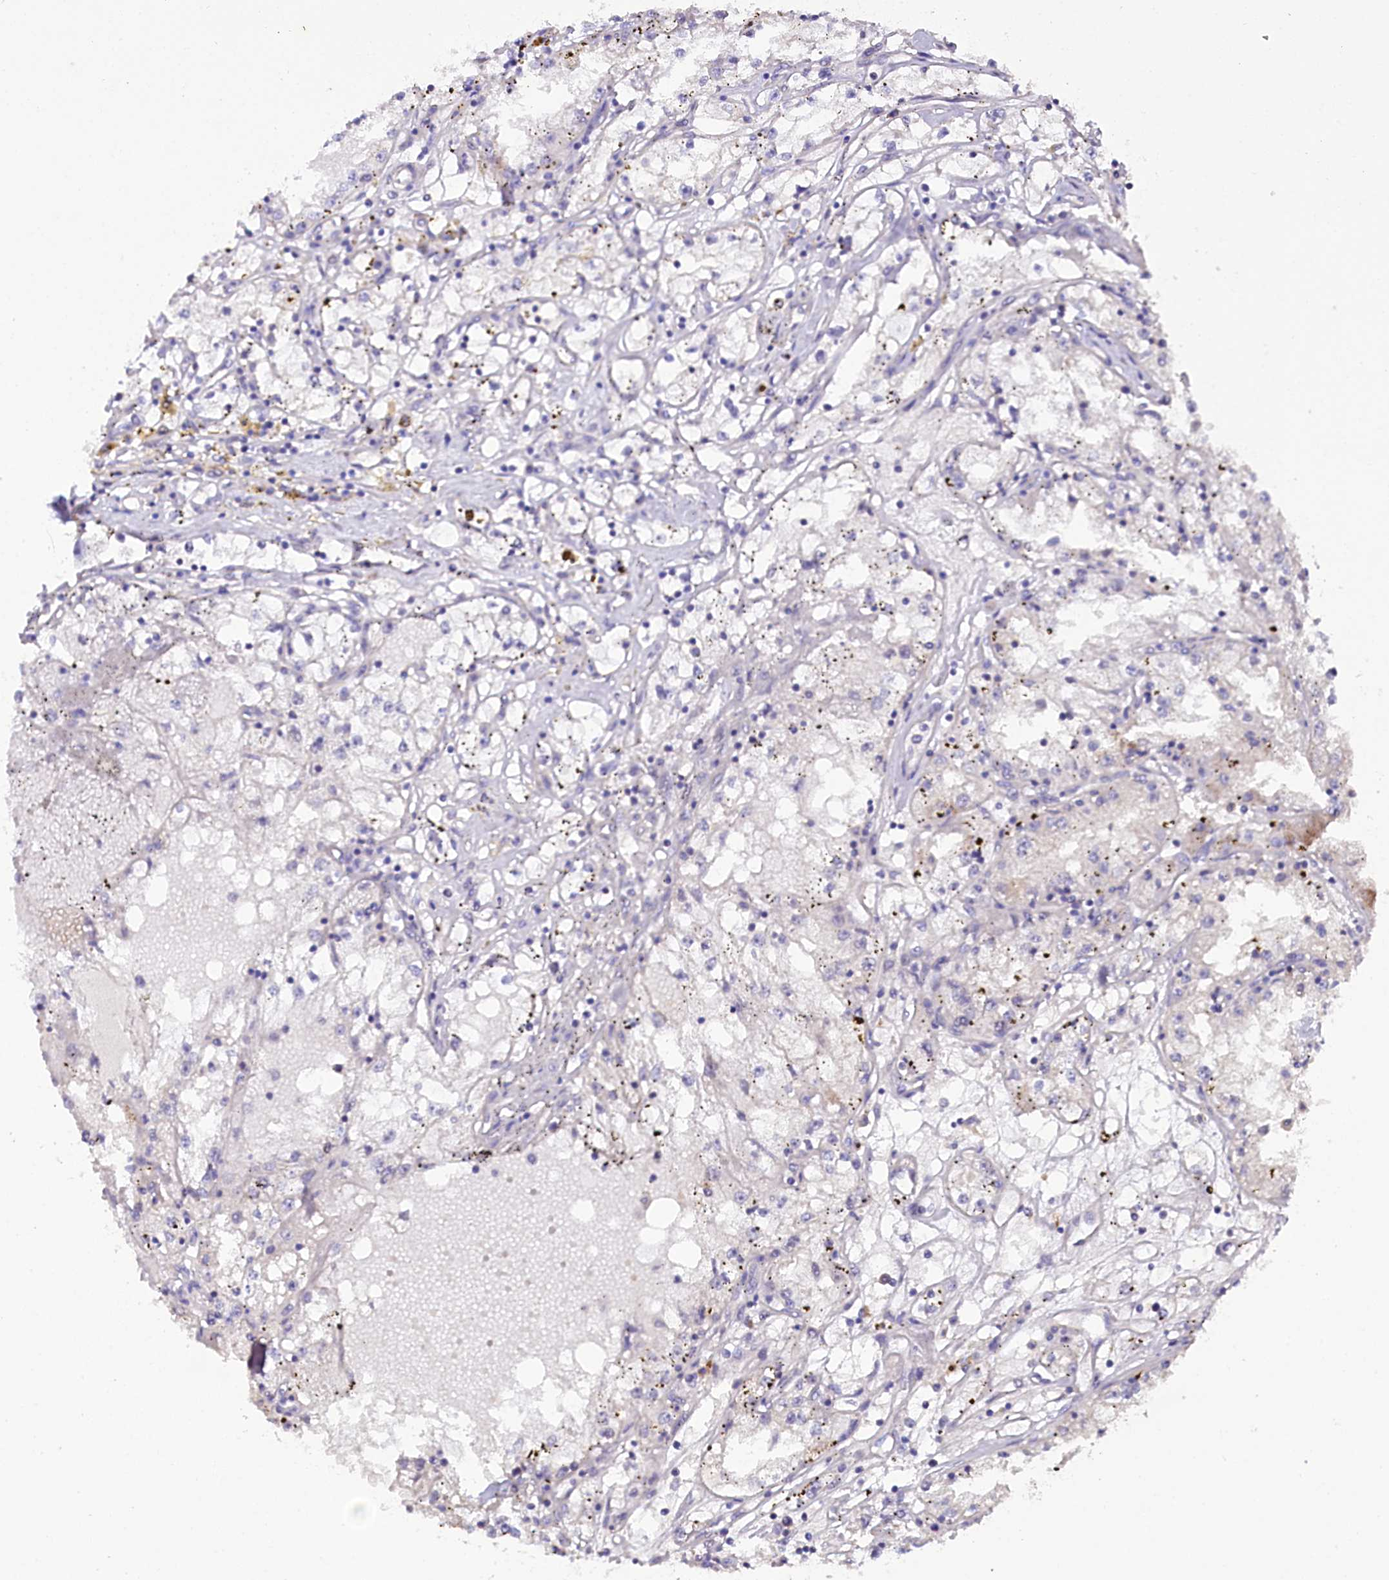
{"staining": {"intensity": "negative", "quantity": "none", "location": "none"}, "tissue": "renal cancer", "cell_type": "Tumor cells", "image_type": "cancer", "snomed": [{"axis": "morphology", "description": "Adenocarcinoma, NOS"}, {"axis": "topography", "description": "Kidney"}], "caption": "Histopathology image shows no significant protein positivity in tumor cells of renal cancer.", "gene": "FAM111B", "patient": {"sex": "male", "age": 56}}